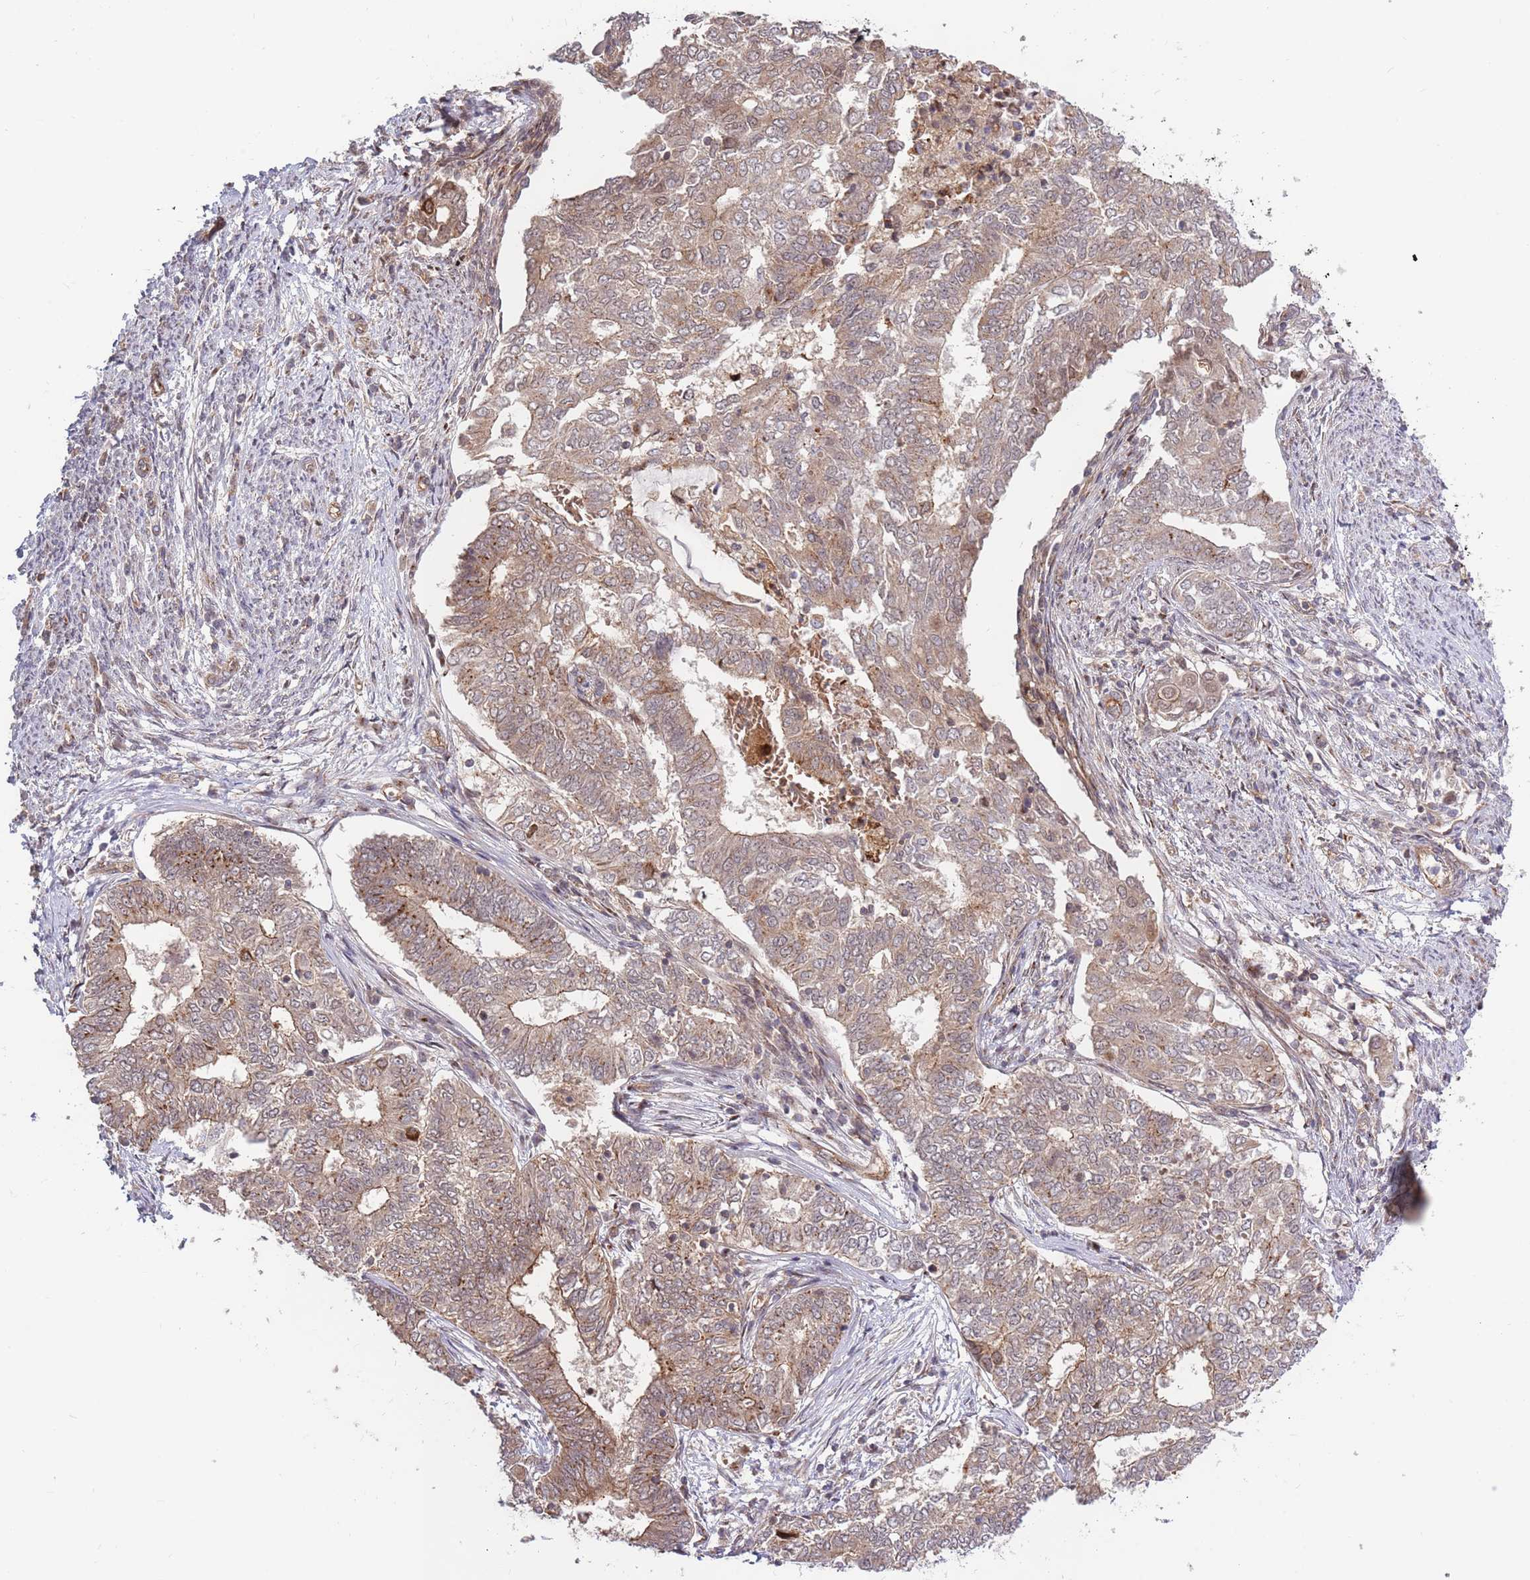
{"staining": {"intensity": "weak", "quantity": "25%-75%", "location": "cytoplasmic/membranous"}, "tissue": "endometrial cancer", "cell_type": "Tumor cells", "image_type": "cancer", "snomed": [{"axis": "morphology", "description": "Adenocarcinoma, NOS"}, {"axis": "topography", "description": "Endometrium"}], "caption": "This micrograph shows endometrial cancer (adenocarcinoma) stained with IHC to label a protein in brown. The cytoplasmic/membranous of tumor cells show weak positivity for the protein. Nuclei are counter-stained blue.", "gene": "HAUS3", "patient": {"sex": "female", "age": 62}}